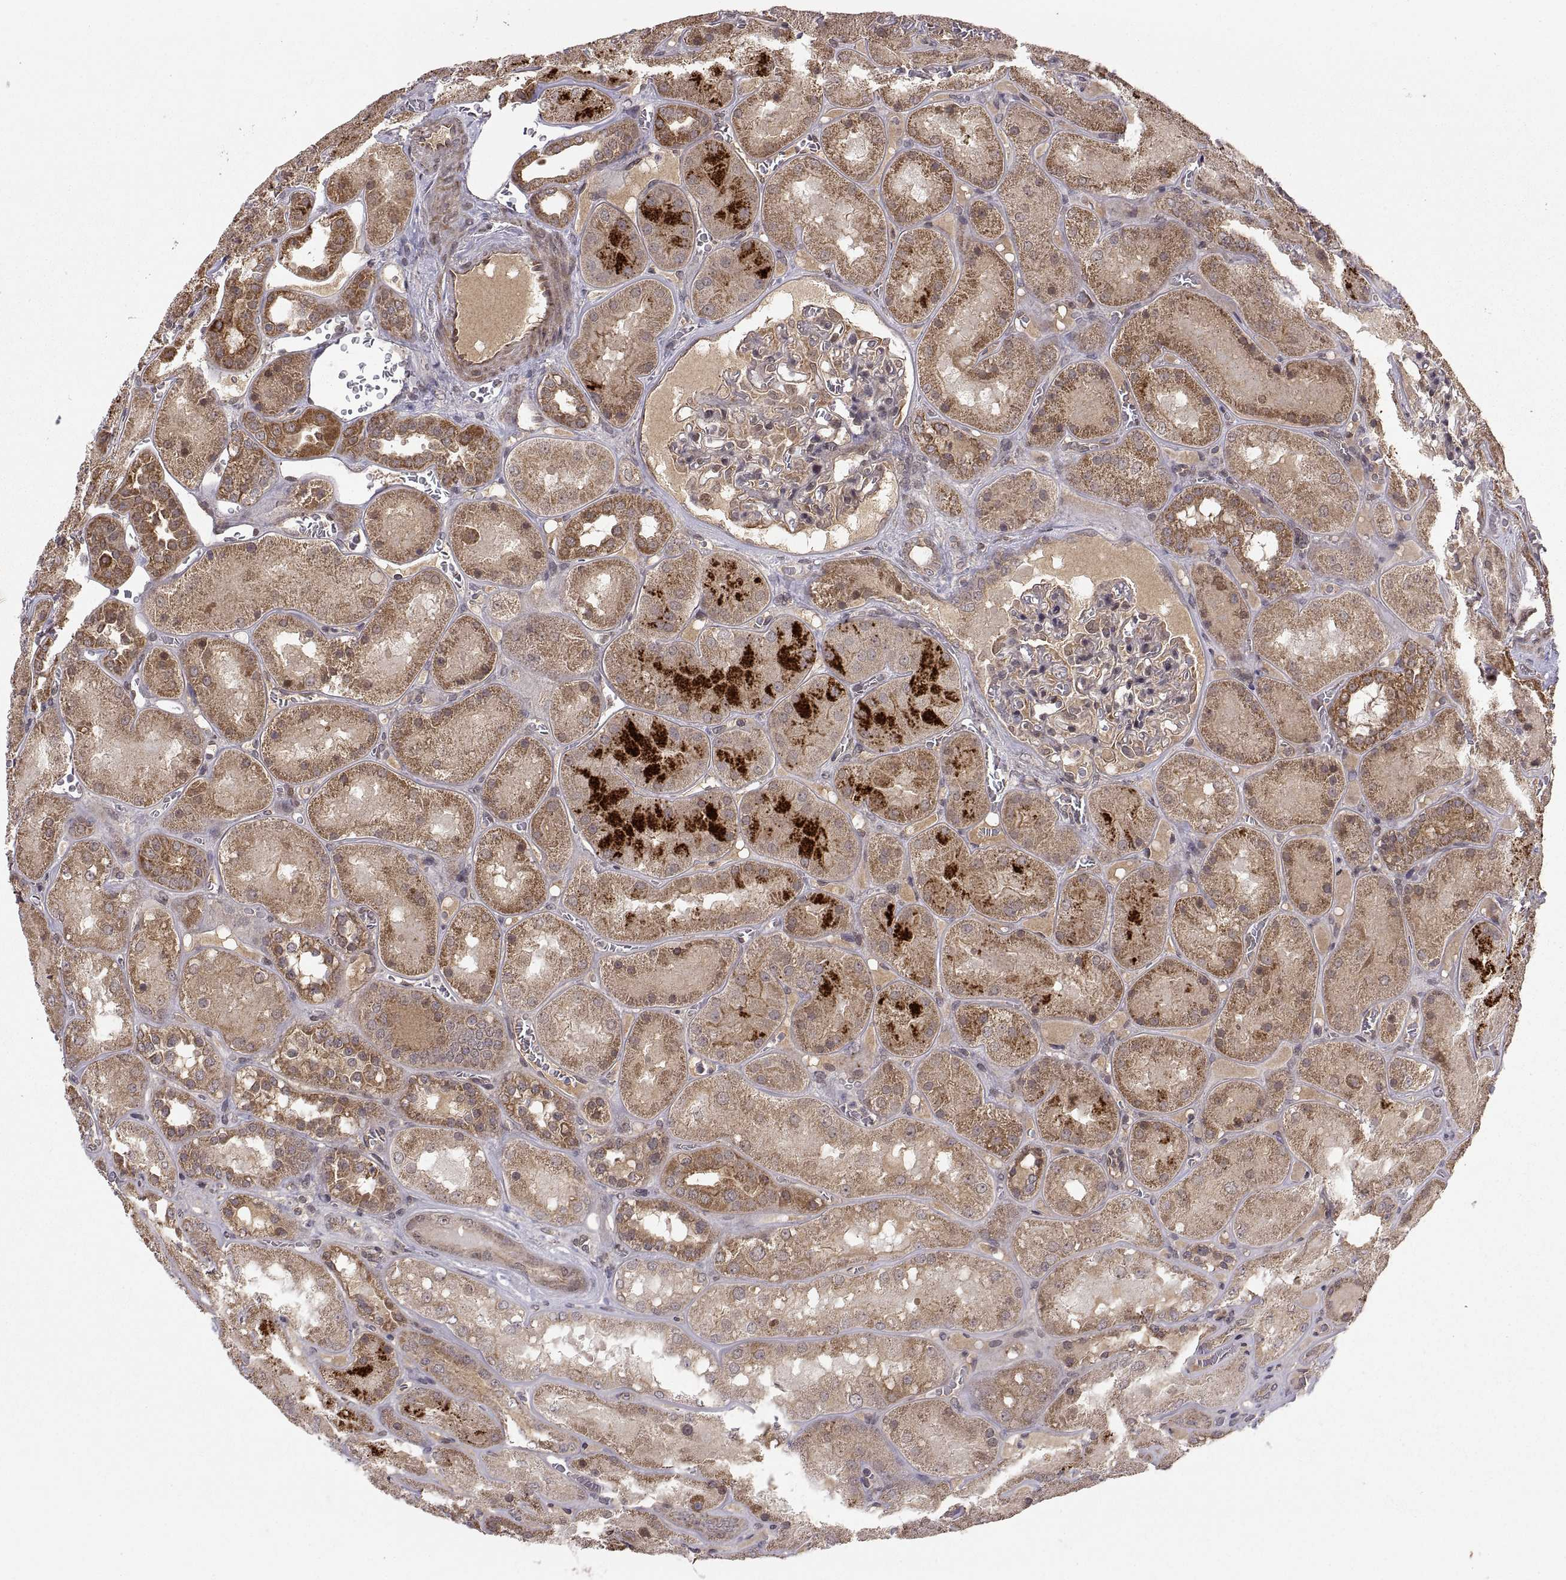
{"staining": {"intensity": "moderate", "quantity": "<25%", "location": "cytoplasmic/membranous"}, "tissue": "kidney", "cell_type": "Cells in glomeruli", "image_type": "normal", "snomed": [{"axis": "morphology", "description": "Normal tissue, NOS"}, {"axis": "topography", "description": "Kidney"}], "caption": "Approximately <25% of cells in glomeruli in unremarkable kidney exhibit moderate cytoplasmic/membranous protein expression as visualized by brown immunohistochemical staining.", "gene": "ABL2", "patient": {"sex": "male", "age": 73}}